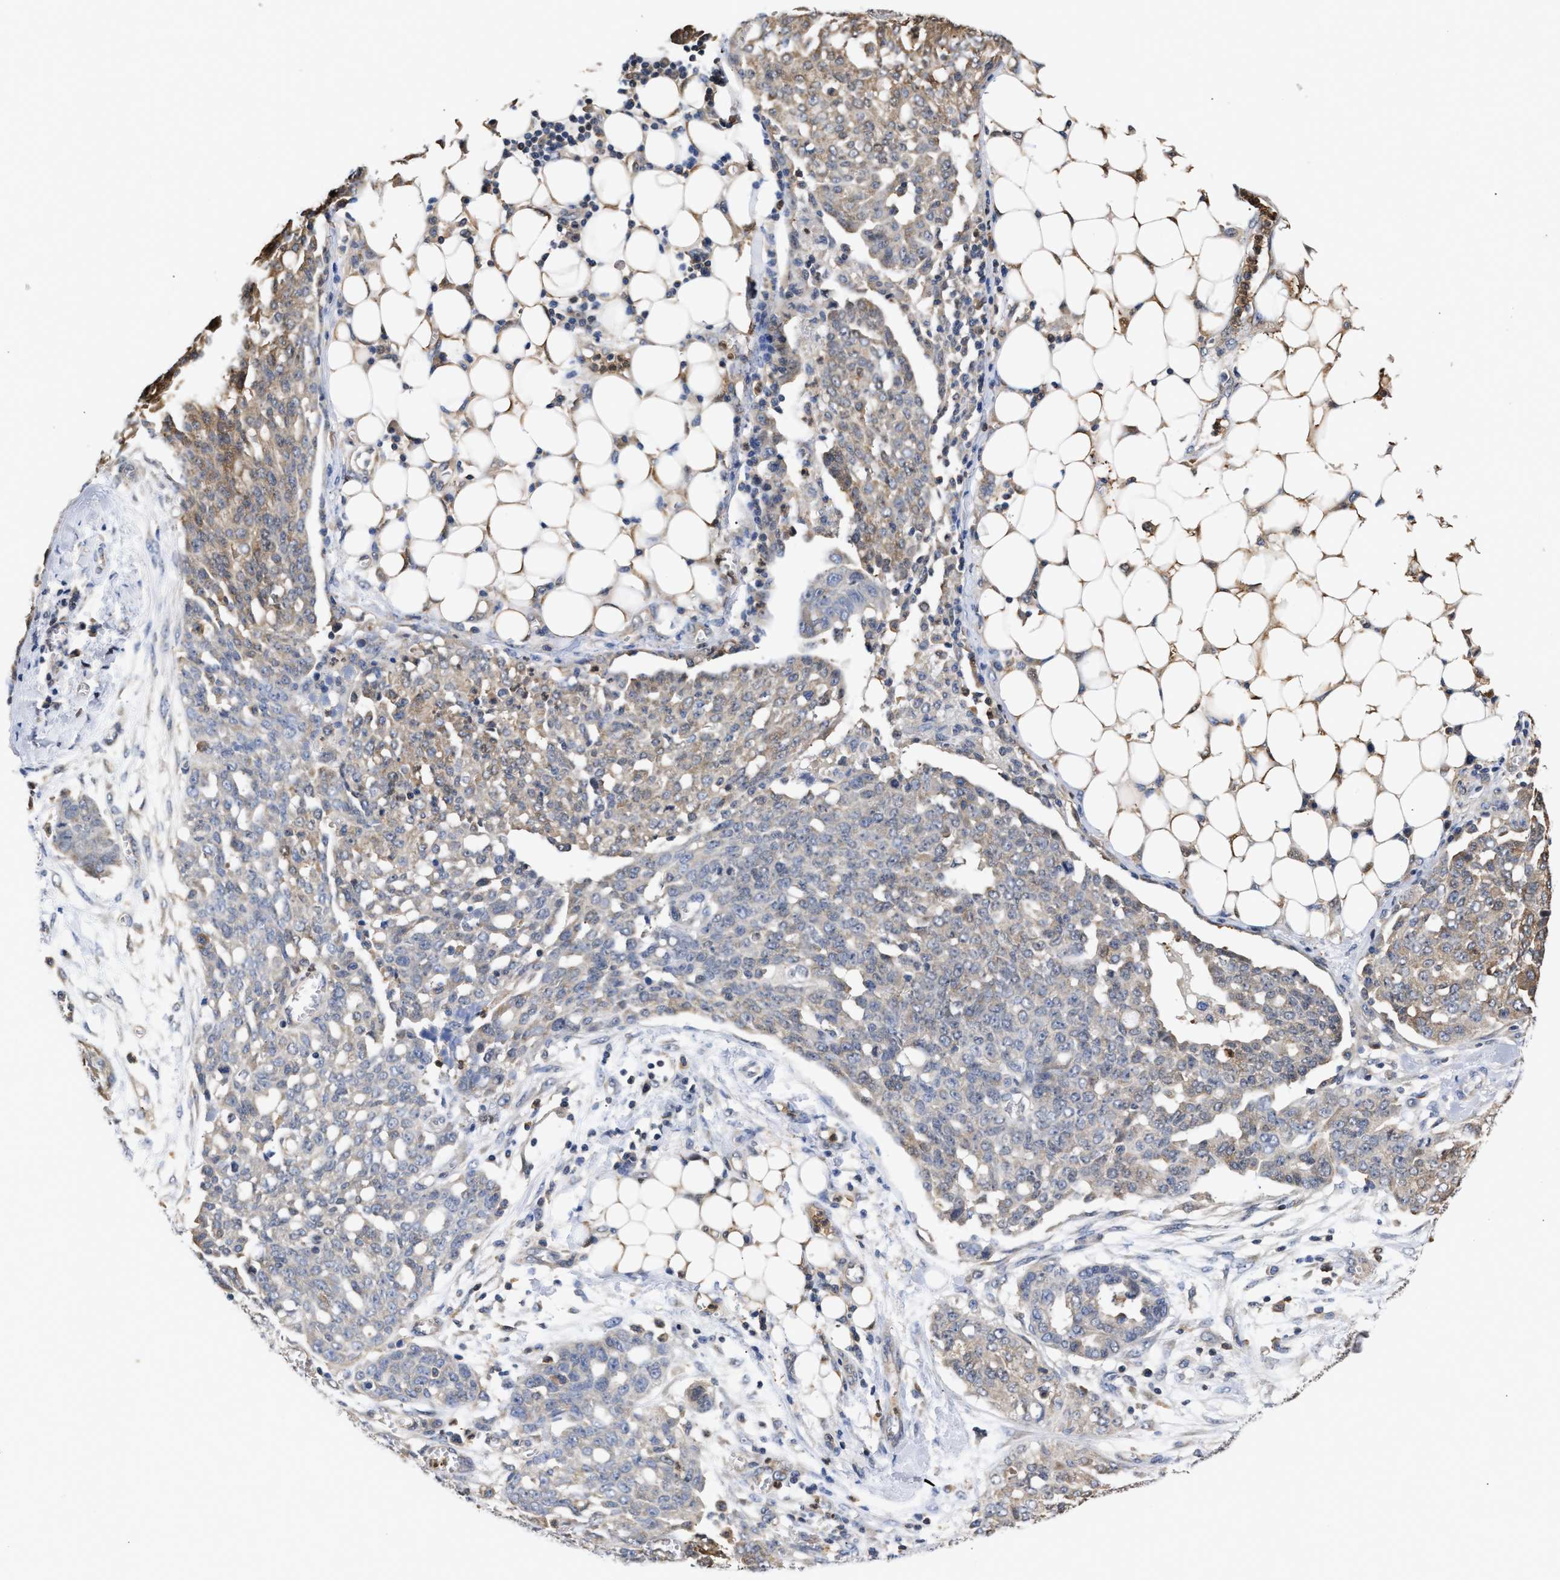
{"staining": {"intensity": "weak", "quantity": "25%-75%", "location": "cytoplasmic/membranous"}, "tissue": "ovarian cancer", "cell_type": "Tumor cells", "image_type": "cancer", "snomed": [{"axis": "morphology", "description": "Cystadenocarcinoma, serous, NOS"}, {"axis": "topography", "description": "Soft tissue"}, {"axis": "topography", "description": "Ovary"}], "caption": "Protein analysis of ovarian cancer (serous cystadenocarcinoma) tissue displays weak cytoplasmic/membranous expression in approximately 25%-75% of tumor cells. (DAB (3,3'-diaminobenzidine) IHC with brightfield microscopy, high magnification).", "gene": "KLHDC1", "patient": {"sex": "female", "age": 57}}